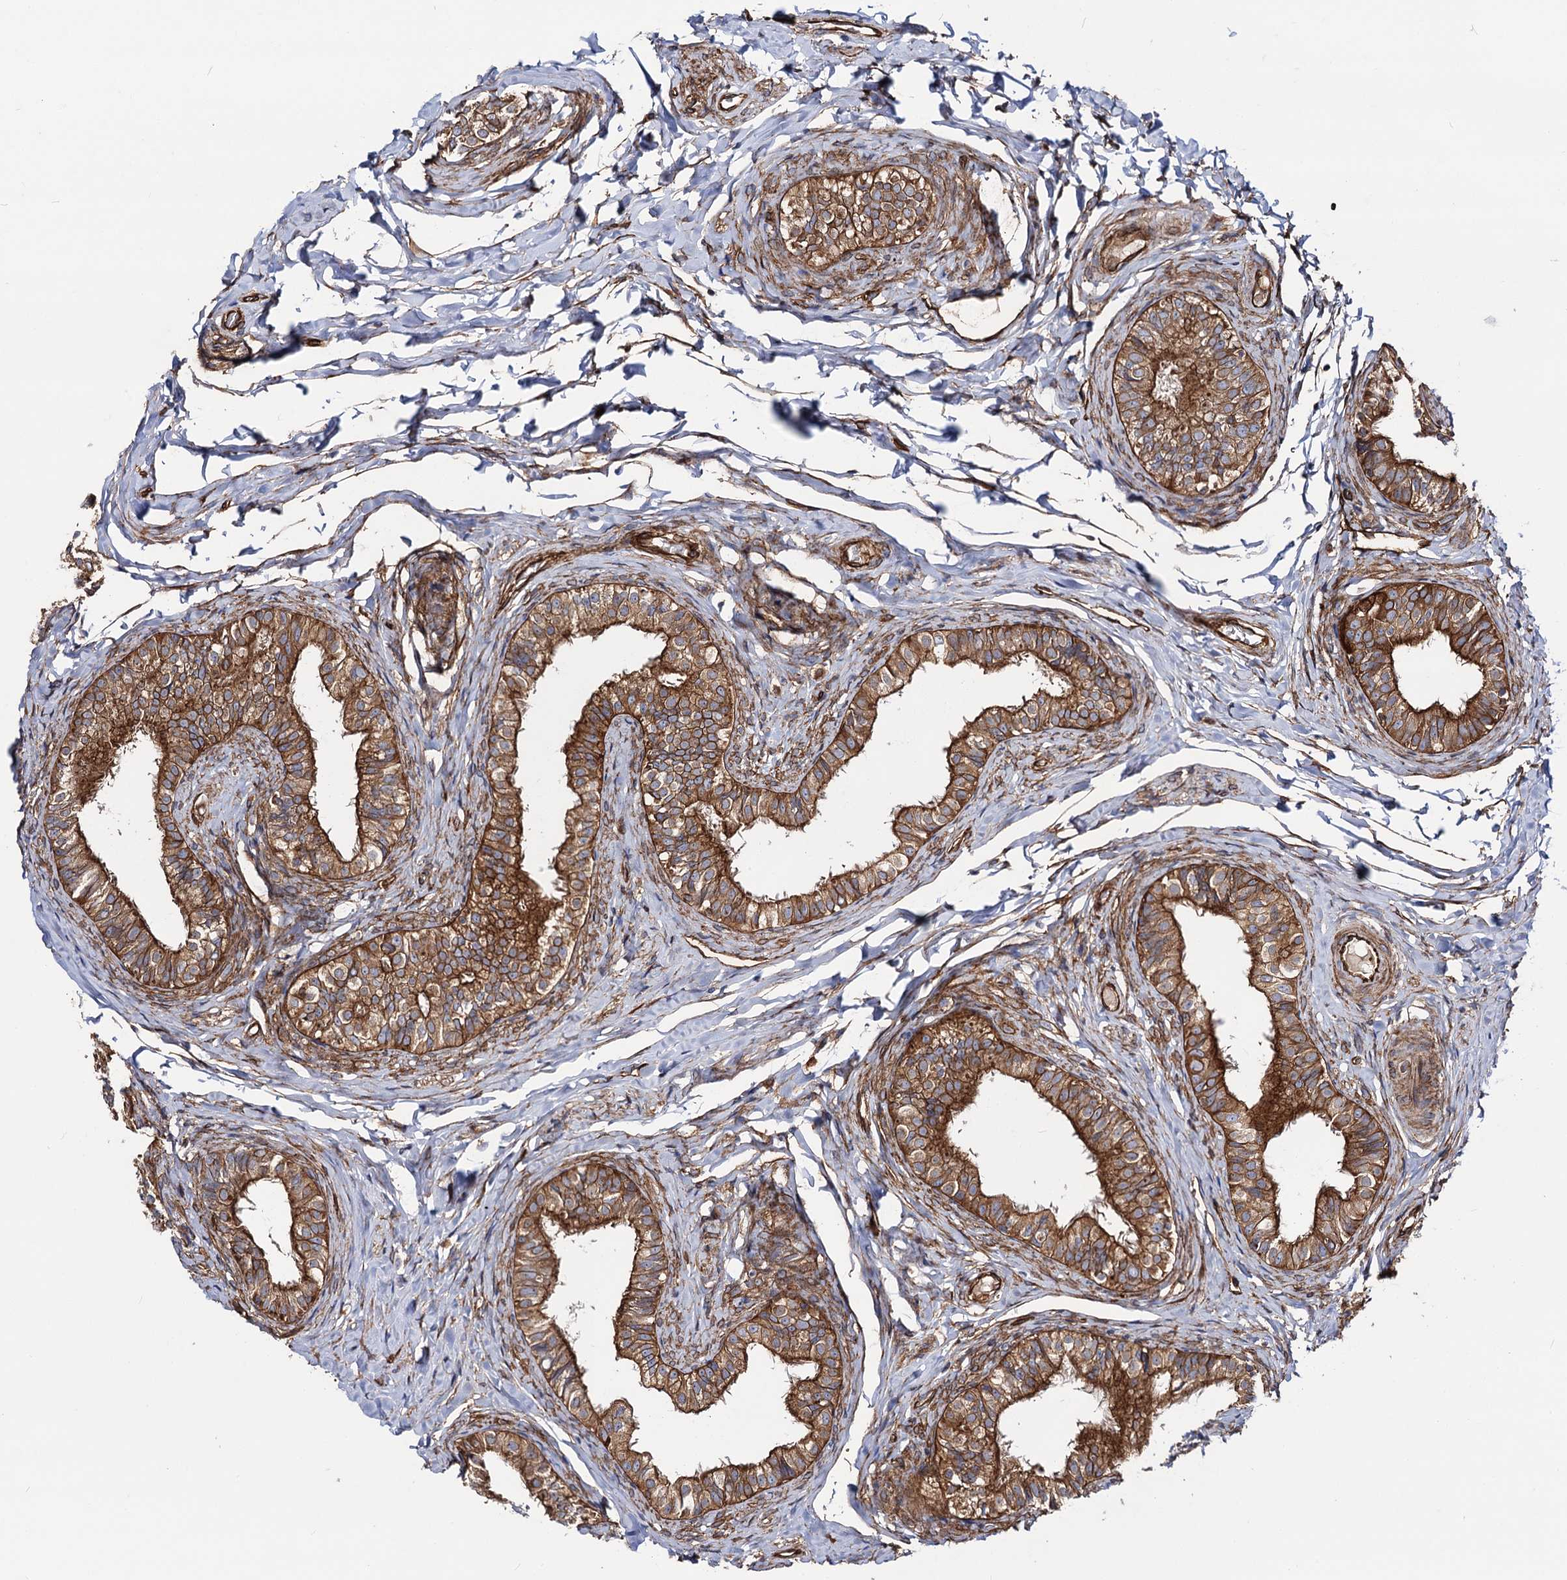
{"staining": {"intensity": "moderate", "quantity": ">75%", "location": "cytoplasmic/membranous"}, "tissue": "epididymis", "cell_type": "Glandular cells", "image_type": "normal", "snomed": [{"axis": "morphology", "description": "Normal tissue, NOS"}, {"axis": "topography", "description": "Epididymis"}], "caption": "Protein analysis of normal epididymis reveals moderate cytoplasmic/membranous positivity in approximately >75% of glandular cells.", "gene": "CIP2A", "patient": {"sex": "male", "age": 49}}